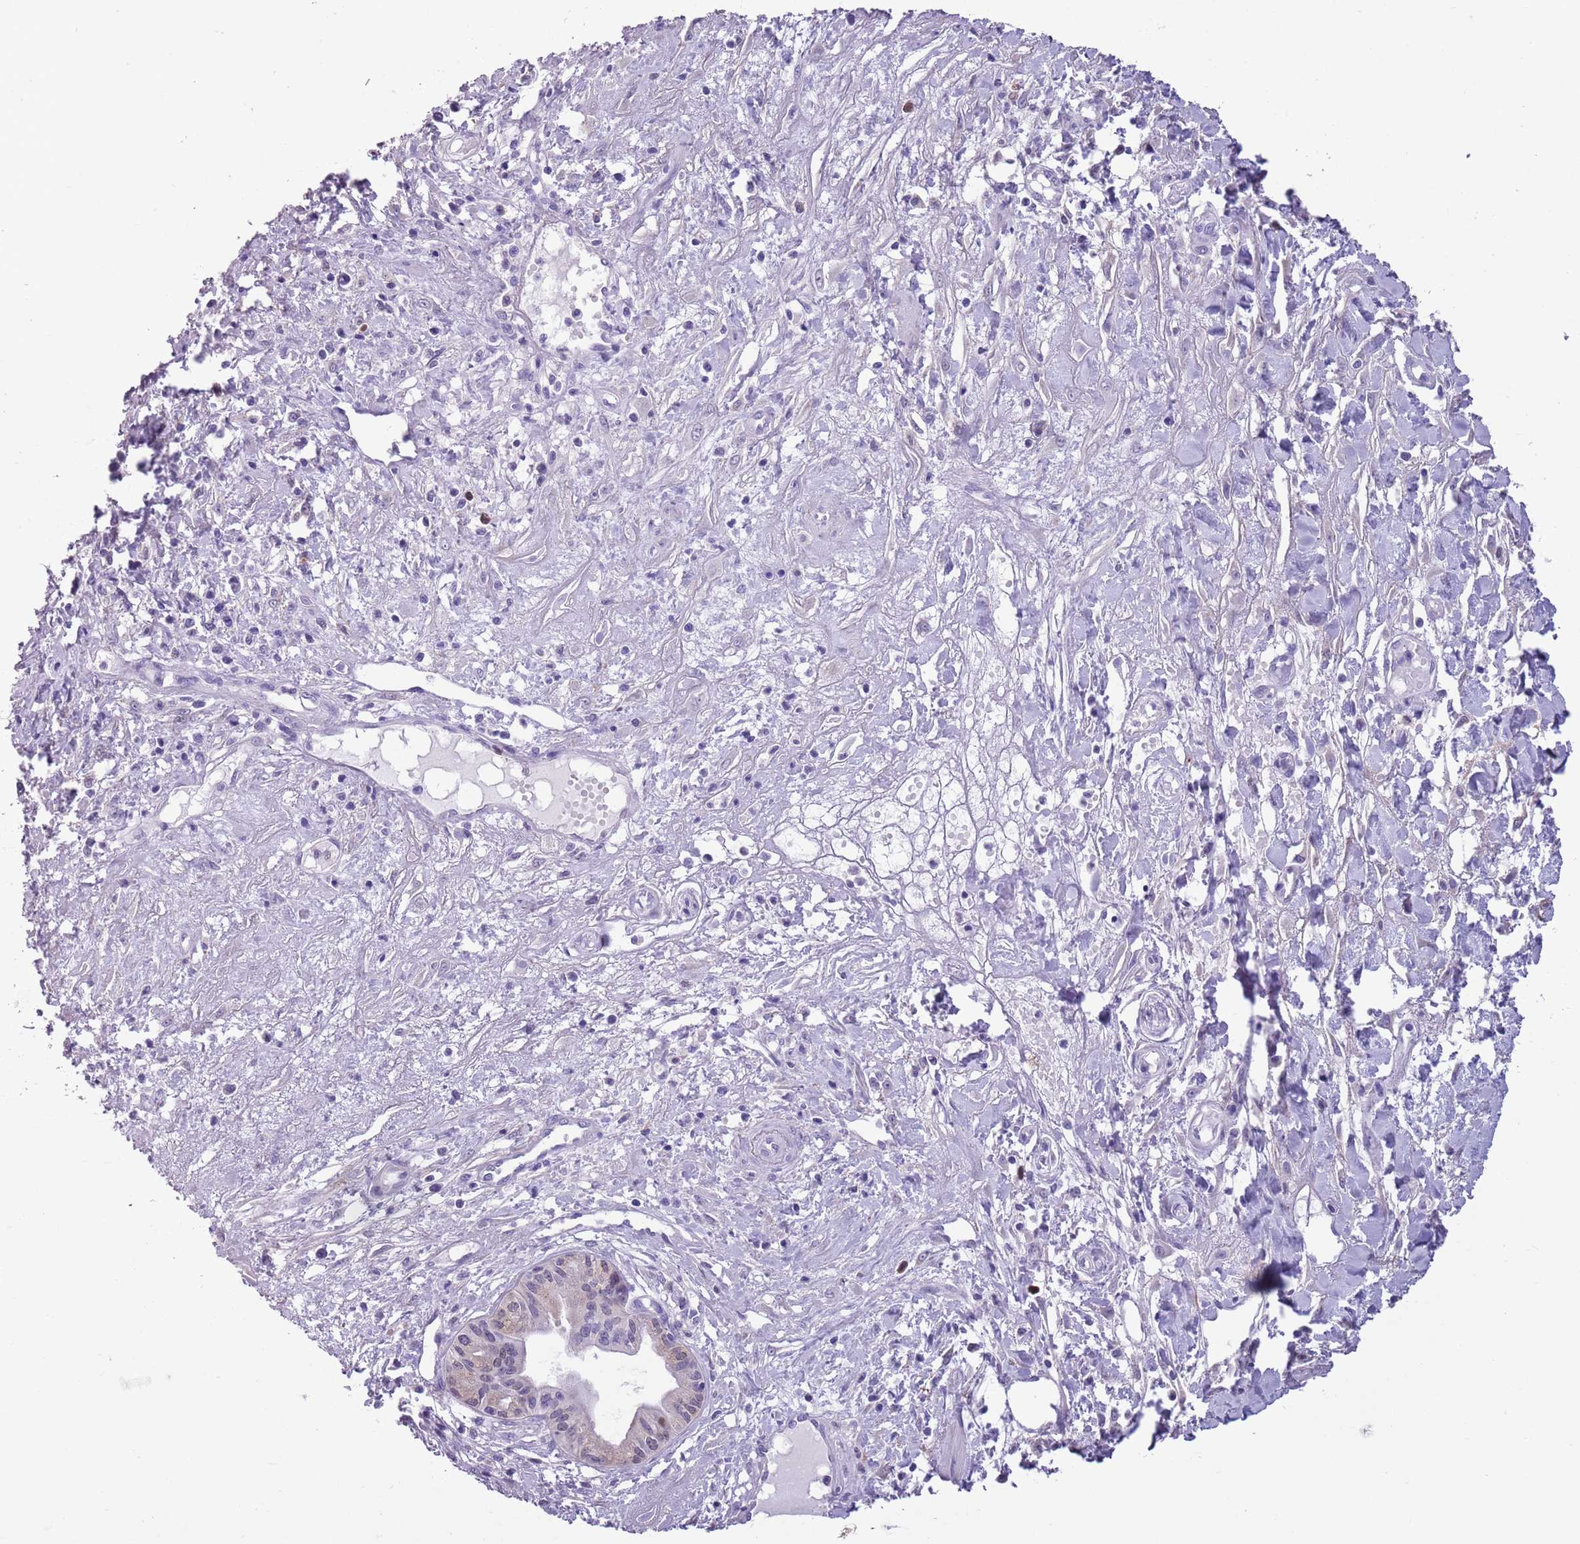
{"staining": {"intensity": "weak", "quantity": "25%-75%", "location": "cytoplasmic/membranous,nuclear"}, "tissue": "pancreatic cancer", "cell_type": "Tumor cells", "image_type": "cancer", "snomed": [{"axis": "morphology", "description": "Adenocarcinoma, NOS"}, {"axis": "topography", "description": "Pancreas"}], "caption": "Immunohistochemical staining of human adenocarcinoma (pancreatic) shows low levels of weak cytoplasmic/membranous and nuclear protein positivity in approximately 25%-75% of tumor cells.", "gene": "PFKFB2", "patient": {"sex": "female", "age": 50}}